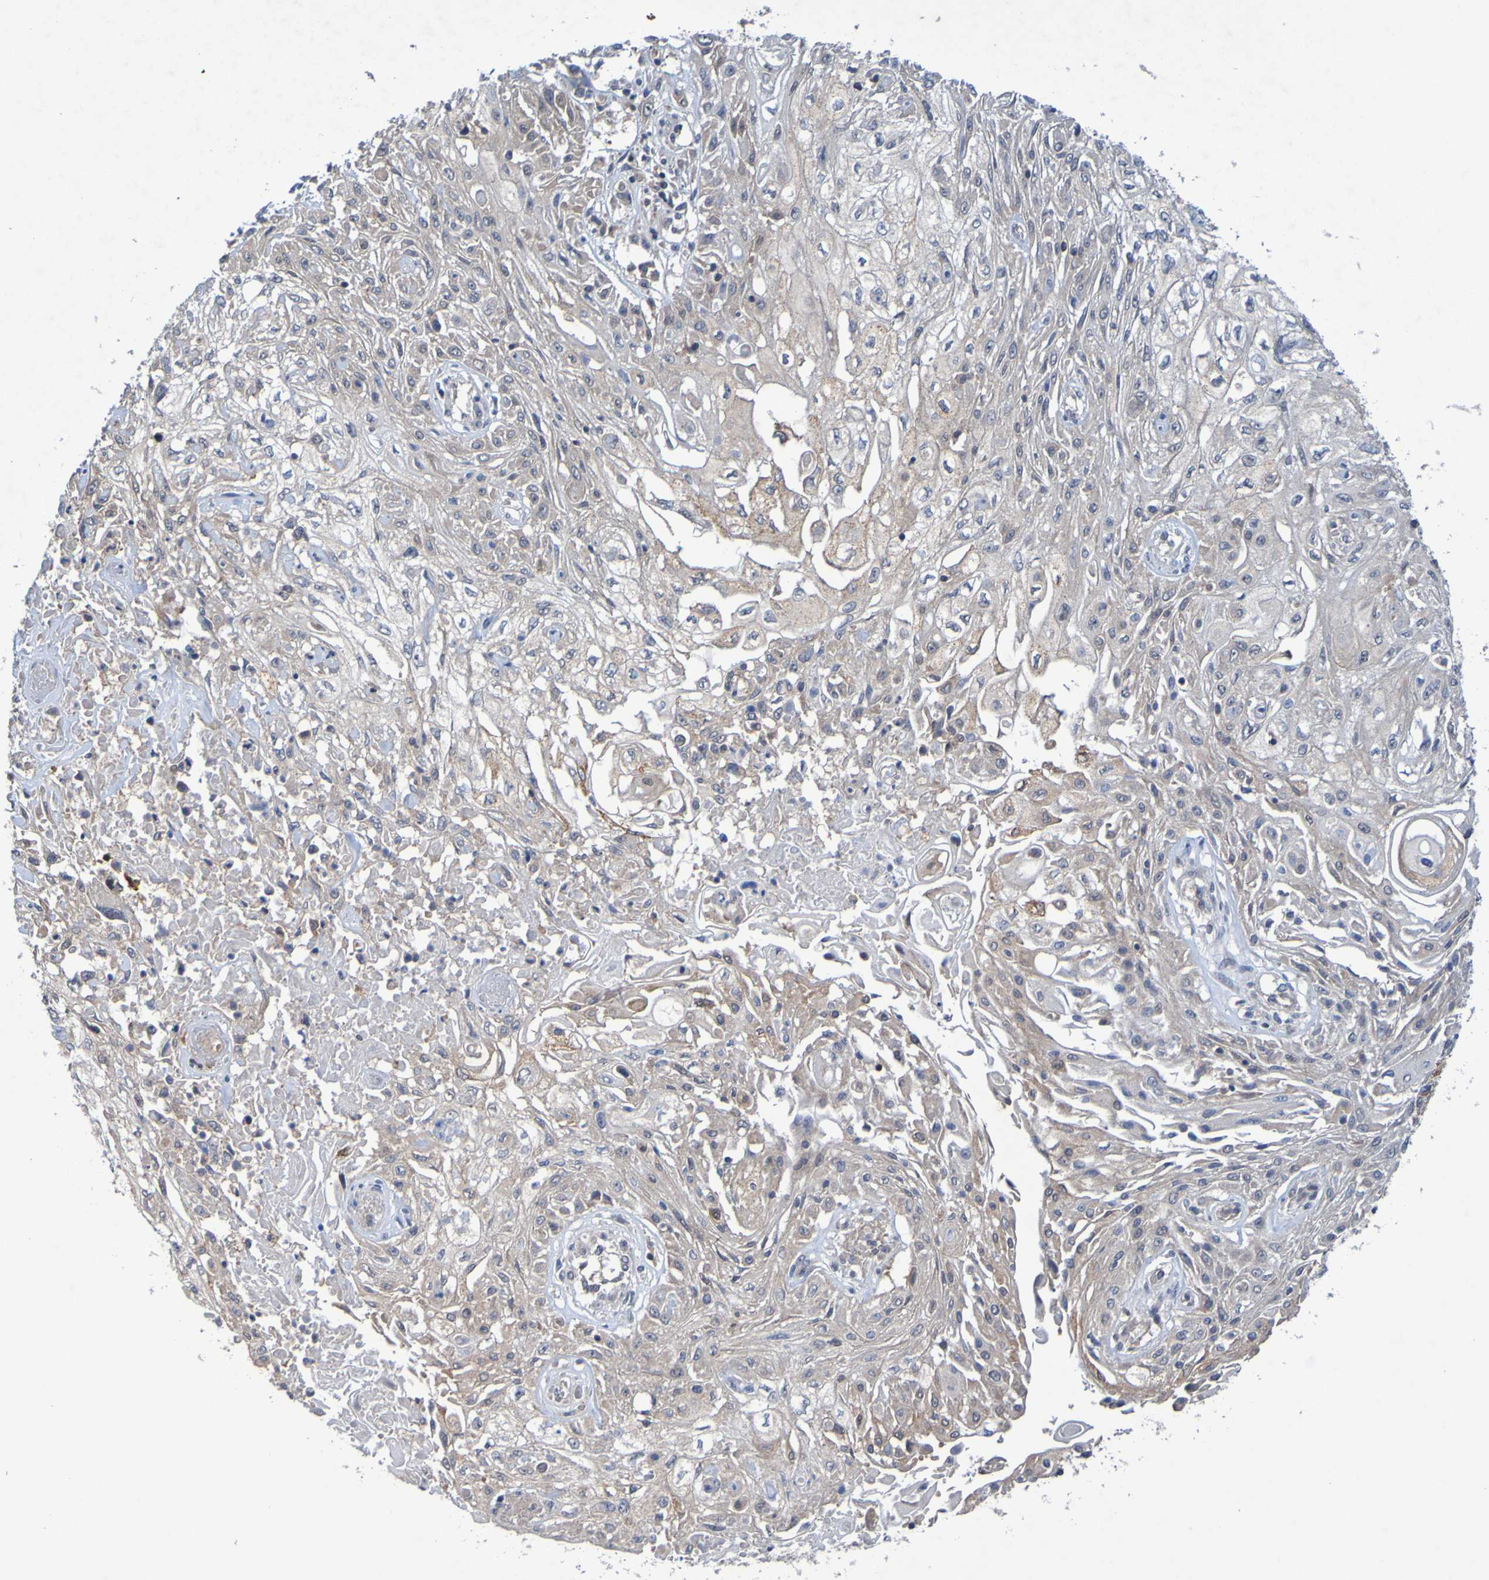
{"staining": {"intensity": "weak", "quantity": ">75%", "location": "cytoplasmic/membranous"}, "tissue": "skin cancer", "cell_type": "Tumor cells", "image_type": "cancer", "snomed": [{"axis": "morphology", "description": "Squamous cell carcinoma, NOS"}, {"axis": "topography", "description": "Skin"}], "caption": "A low amount of weak cytoplasmic/membranous positivity is identified in about >75% of tumor cells in skin cancer (squamous cell carcinoma) tissue.", "gene": "SDK1", "patient": {"sex": "male", "age": 75}}